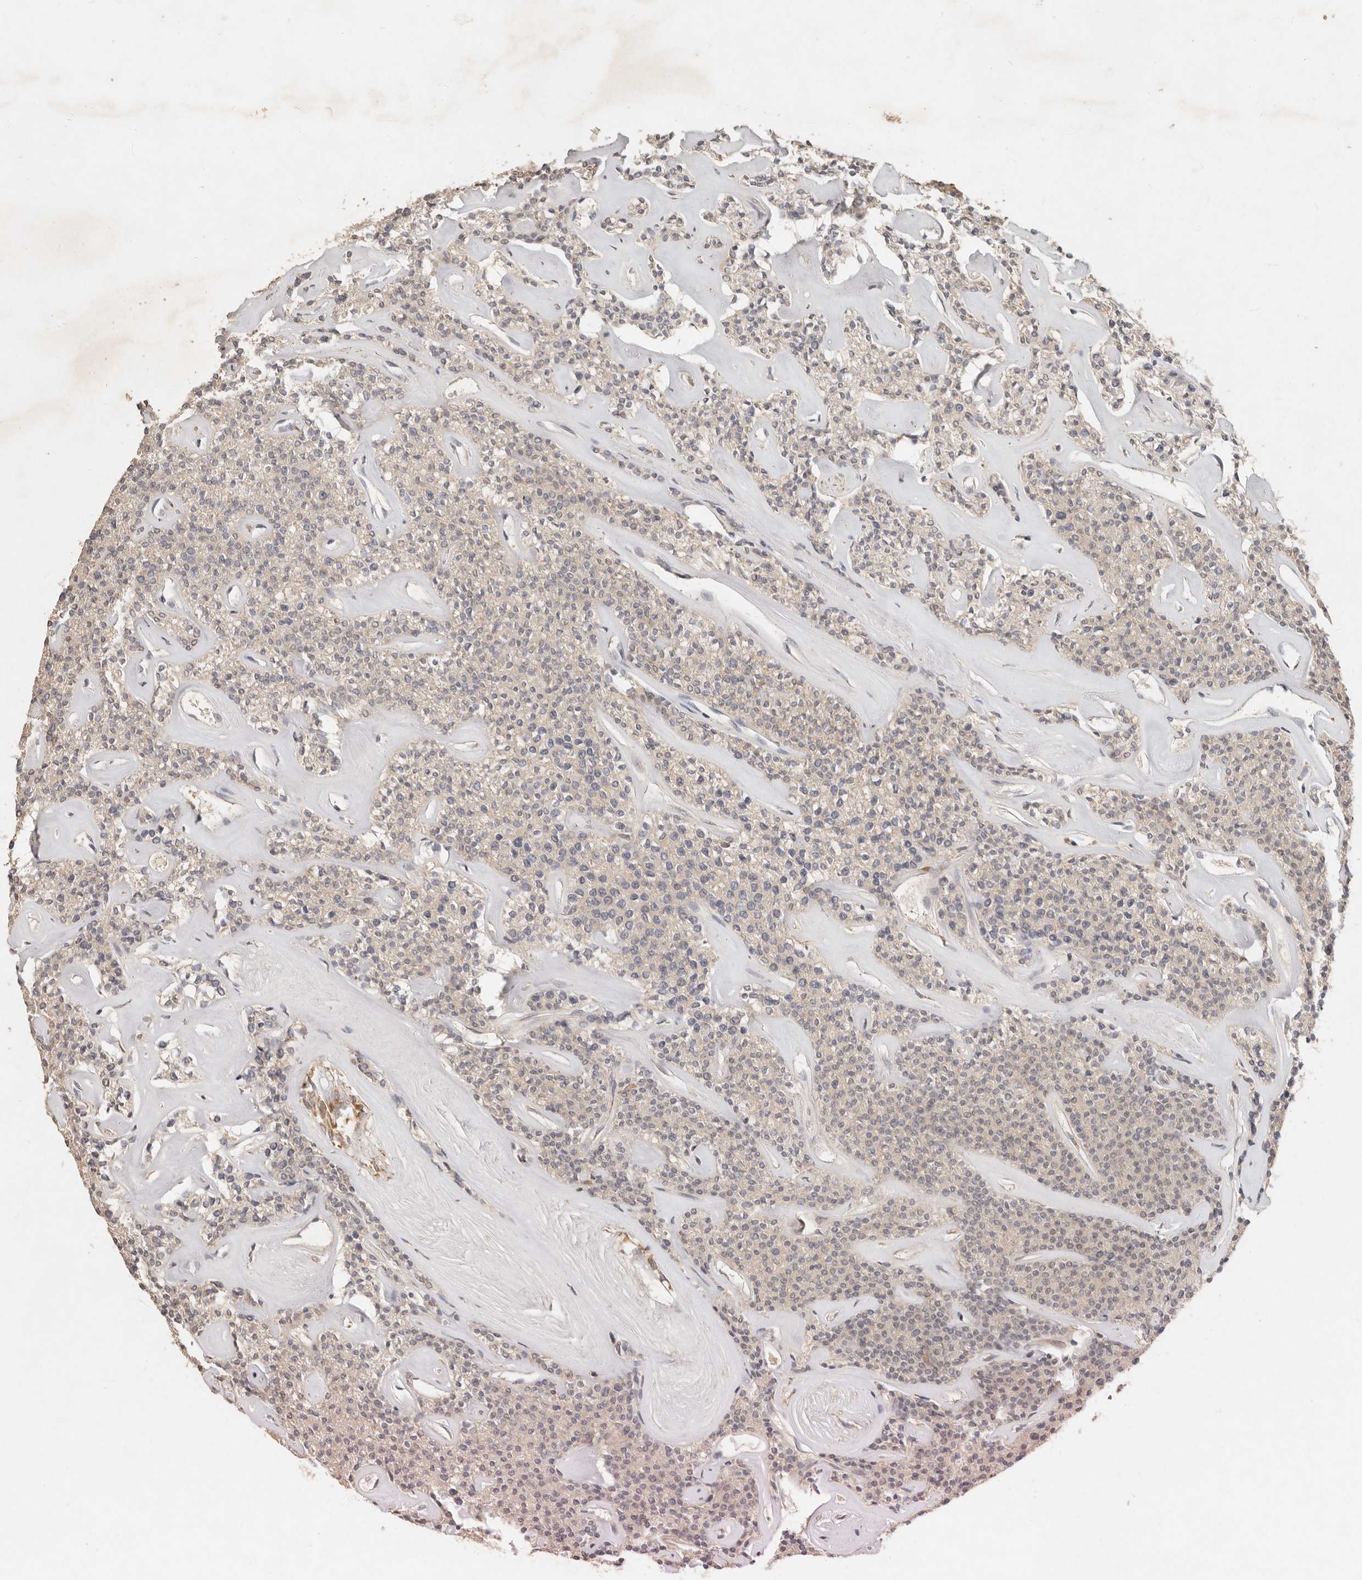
{"staining": {"intensity": "weak", "quantity": "25%-75%", "location": "cytoplasmic/membranous"}, "tissue": "parathyroid gland", "cell_type": "Glandular cells", "image_type": "normal", "snomed": [{"axis": "morphology", "description": "Normal tissue, NOS"}, {"axis": "topography", "description": "Parathyroid gland"}], "caption": "About 25%-75% of glandular cells in unremarkable human parathyroid gland reveal weak cytoplasmic/membranous protein expression as visualized by brown immunohistochemical staining.", "gene": "ARHGEF10L", "patient": {"sex": "male", "age": 46}}